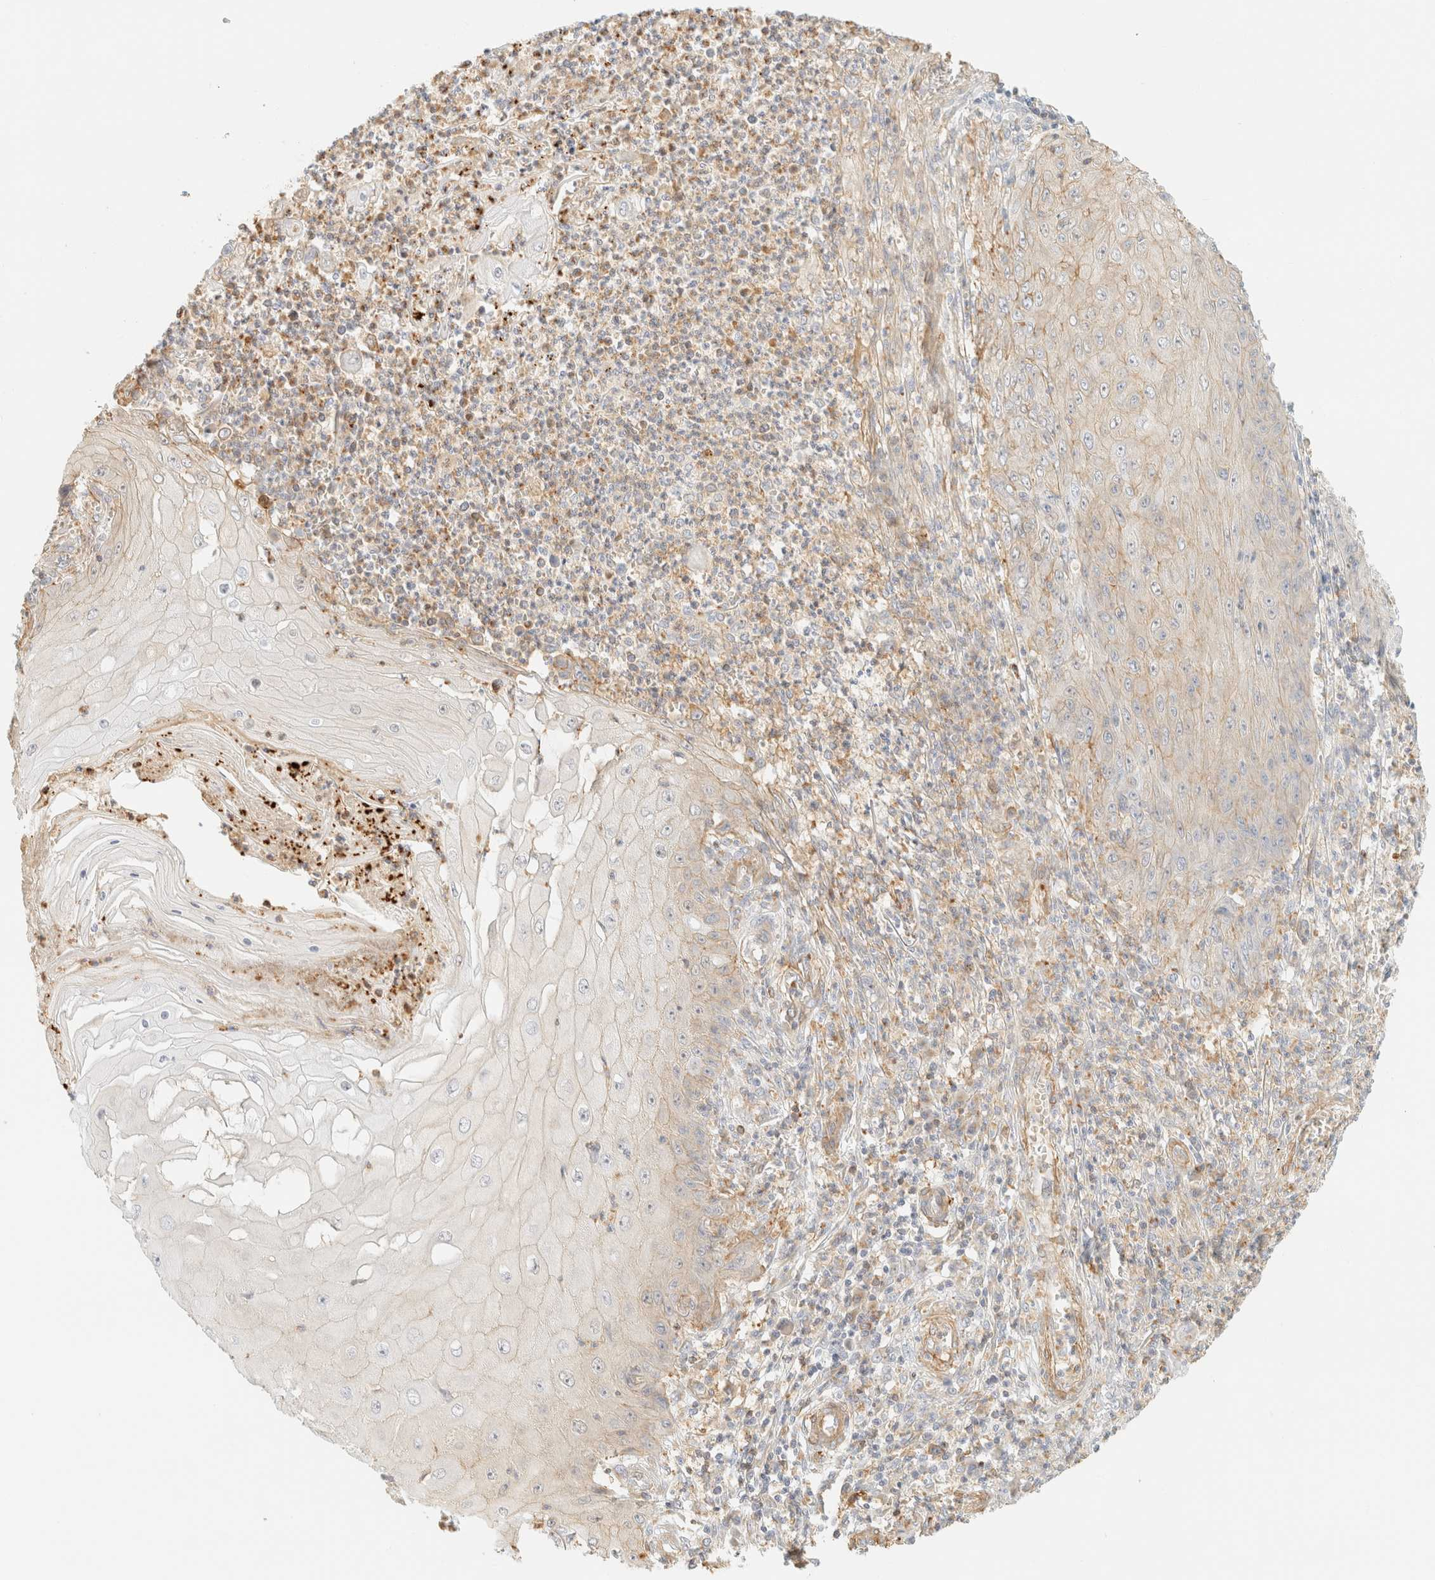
{"staining": {"intensity": "weak", "quantity": "<25%", "location": "cytoplasmic/membranous"}, "tissue": "skin cancer", "cell_type": "Tumor cells", "image_type": "cancer", "snomed": [{"axis": "morphology", "description": "Squamous cell carcinoma, NOS"}, {"axis": "topography", "description": "Skin"}], "caption": "An immunohistochemistry histopathology image of skin cancer (squamous cell carcinoma) is shown. There is no staining in tumor cells of skin cancer (squamous cell carcinoma).", "gene": "OTOP2", "patient": {"sex": "female", "age": 73}}